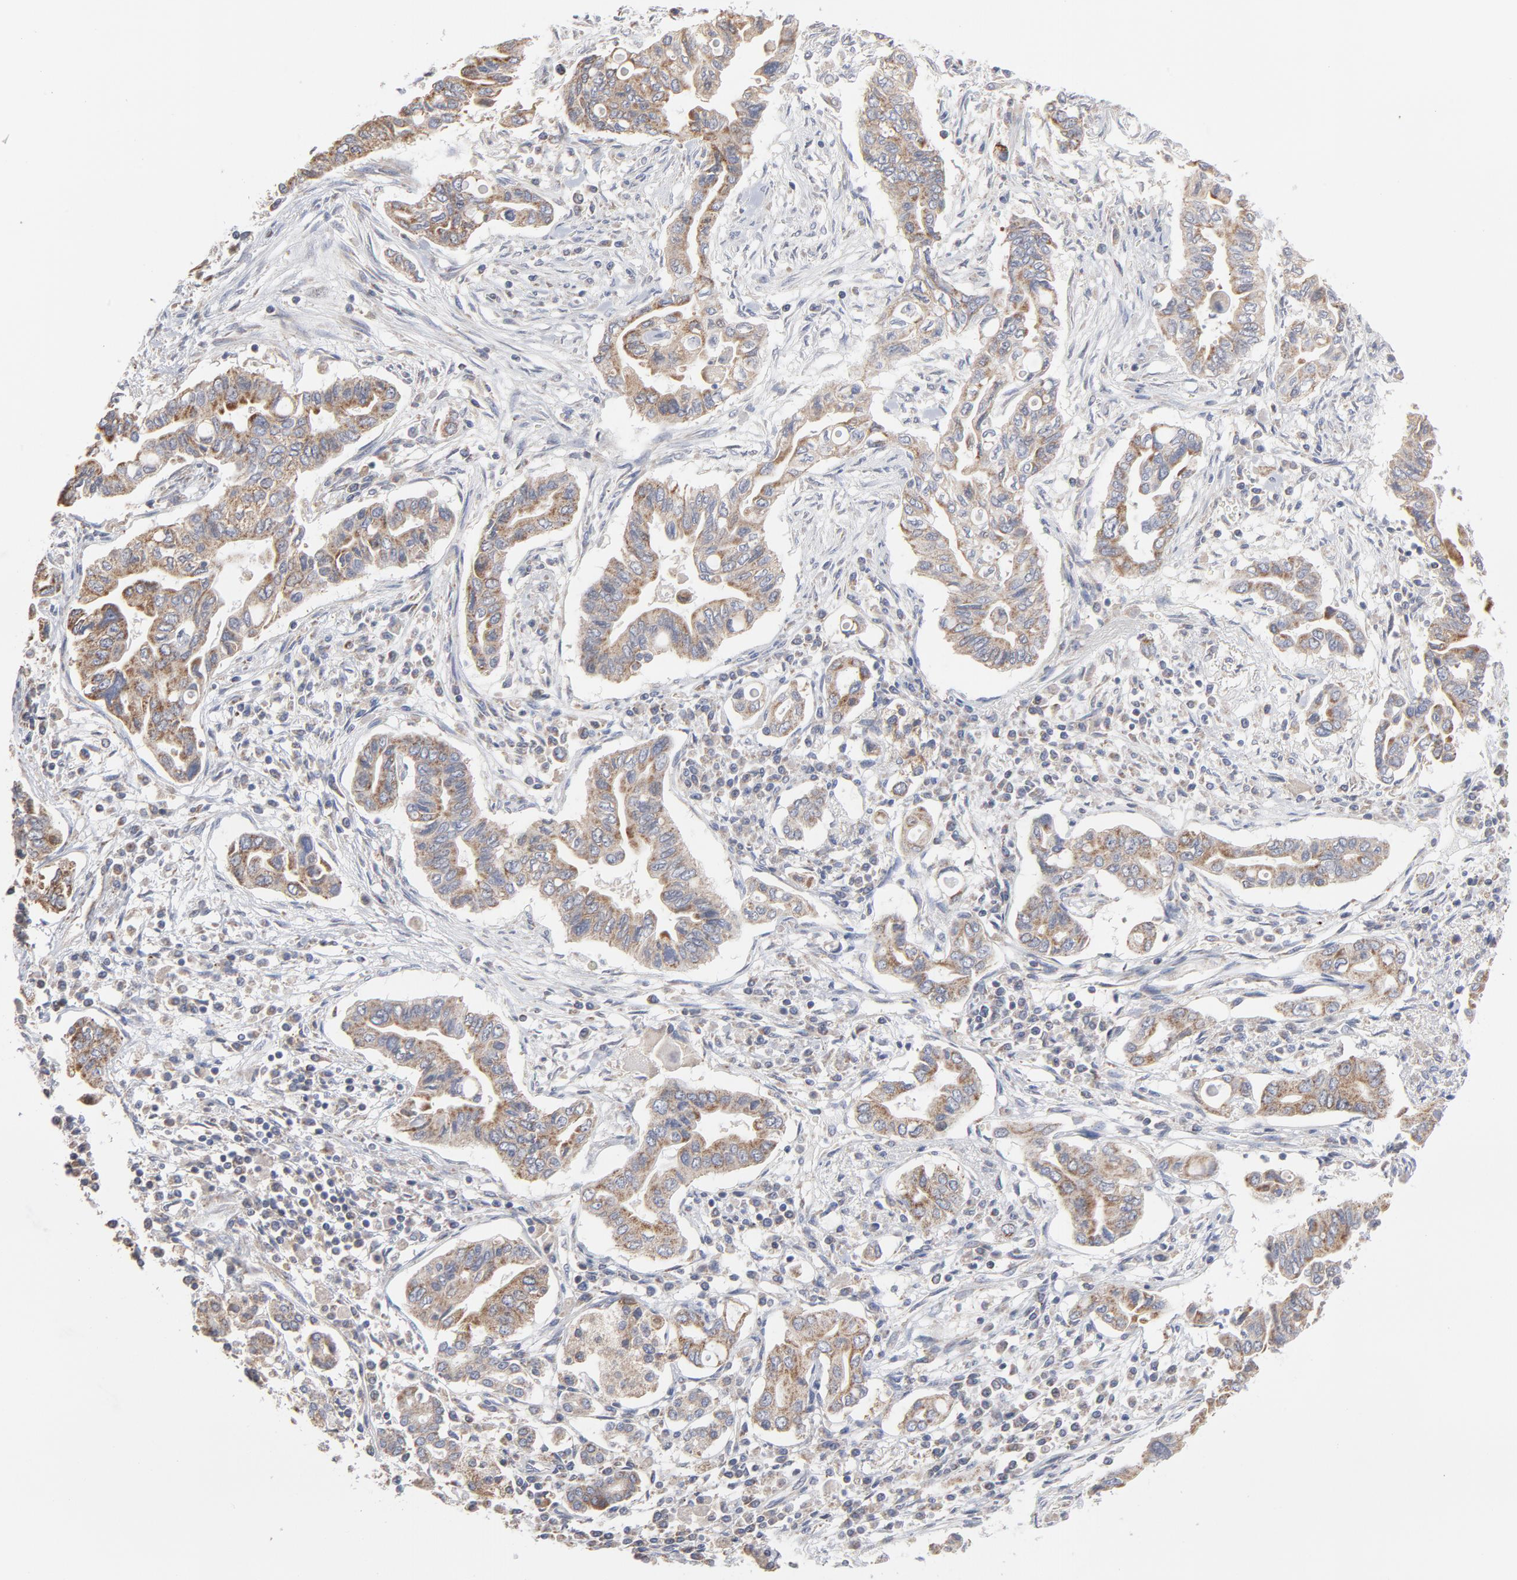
{"staining": {"intensity": "moderate", "quantity": ">75%", "location": "cytoplasmic/membranous"}, "tissue": "pancreatic cancer", "cell_type": "Tumor cells", "image_type": "cancer", "snomed": [{"axis": "morphology", "description": "Adenocarcinoma, NOS"}, {"axis": "topography", "description": "Pancreas"}], "caption": "Immunohistochemical staining of human pancreatic cancer reveals medium levels of moderate cytoplasmic/membranous protein positivity in approximately >75% of tumor cells. (brown staining indicates protein expression, while blue staining denotes nuclei).", "gene": "PPFIBP2", "patient": {"sex": "female", "age": 57}}